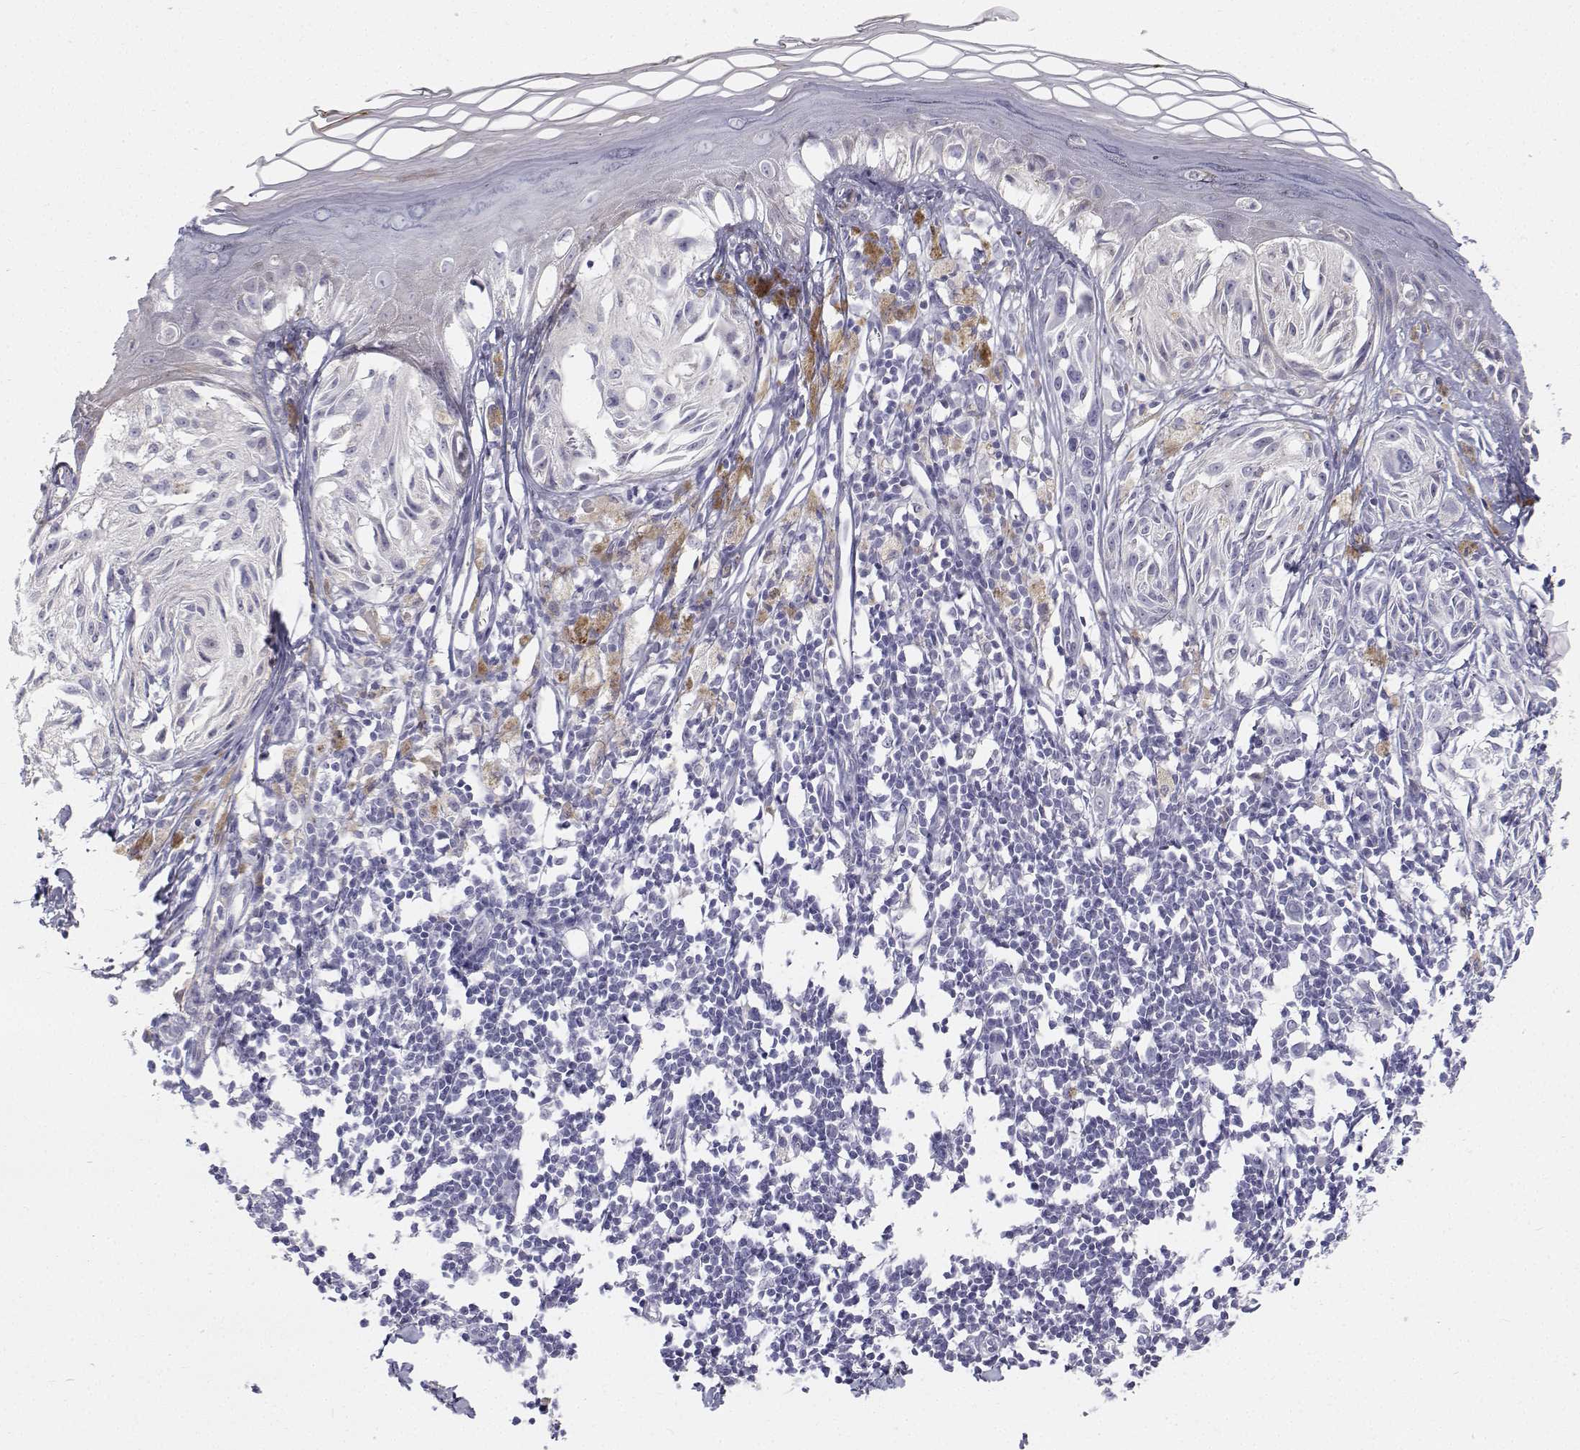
{"staining": {"intensity": "negative", "quantity": "none", "location": "none"}, "tissue": "melanoma", "cell_type": "Tumor cells", "image_type": "cancer", "snomed": [{"axis": "morphology", "description": "Malignant melanoma, NOS"}, {"axis": "topography", "description": "Skin"}], "caption": "Immunohistochemical staining of melanoma exhibits no significant positivity in tumor cells. Nuclei are stained in blue.", "gene": "TTN", "patient": {"sex": "female", "age": 38}}